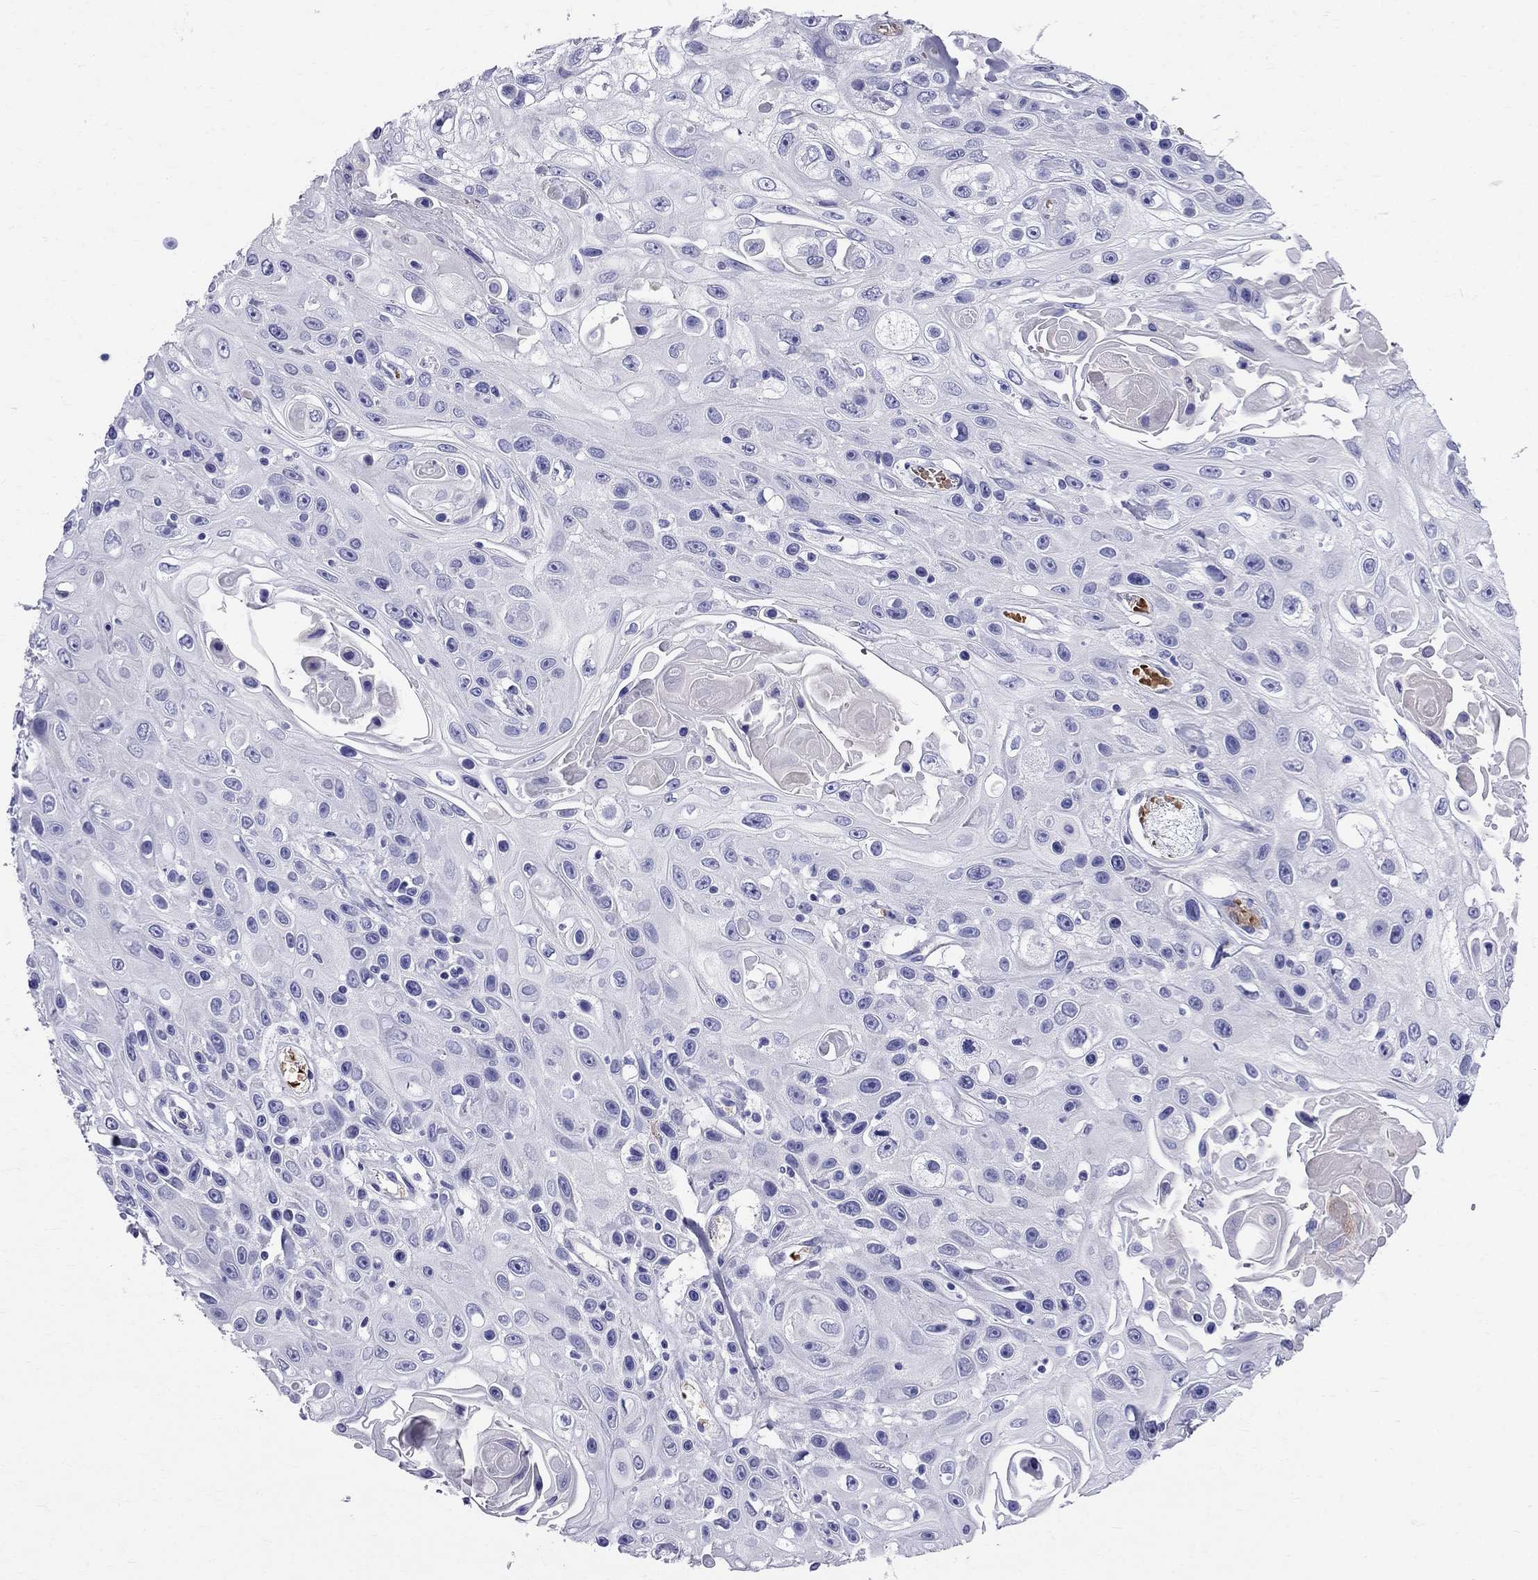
{"staining": {"intensity": "negative", "quantity": "none", "location": "none"}, "tissue": "skin cancer", "cell_type": "Tumor cells", "image_type": "cancer", "snomed": [{"axis": "morphology", "description": "Squamous cell carcinoma, NOS"}, {"axis": "topography", "description": "Skin"}], "caption": "This is an immunohistochemistry (IHC) histopathology image of squamous cell carcinoma (skin). There is no positivity in tumor cells.", "gene": "DNAAF6", "patient": {"sex": "male", "age": 82}}